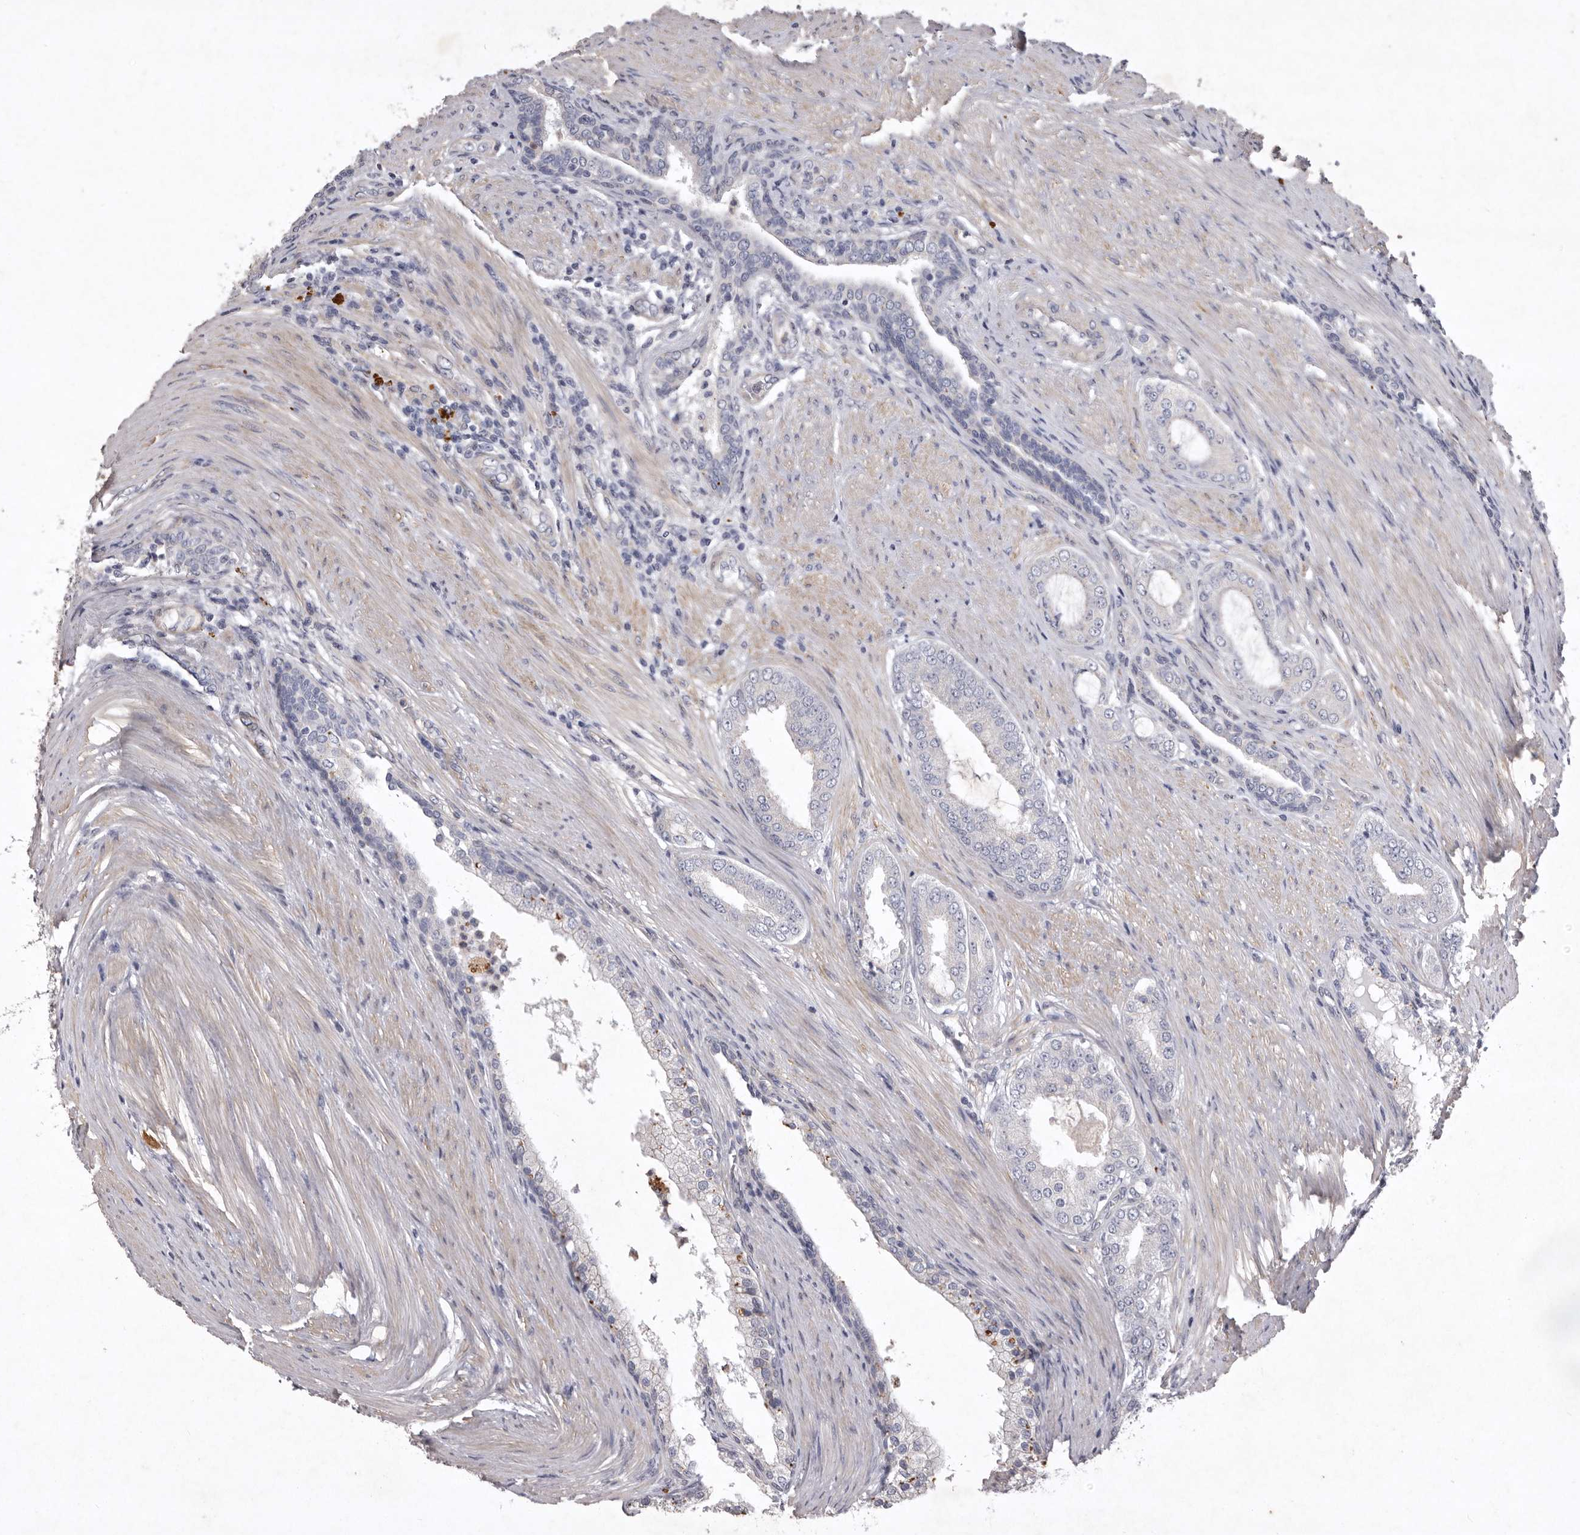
{"staining": {"intensity": "negative", "quantity": "none", "location": "none"}, "tissue": "prostate cancer", "cell_type": "Tumor cells", "image_type": "cancer", "snomed": [{"axis": "morphology", "description": "Adenocarcinoma, High grade"}, {"axis": "topography", "description": "Prostate"}], "caption": "A high-resolution histopathology image shows immunohistochemistry (IHC) staining of prostate adenocarcinoma (high-grade), which shows no significant staining in tumor cells.", "gene": "NKAIN4", "patient": {"sex": "male", "age": 60}}